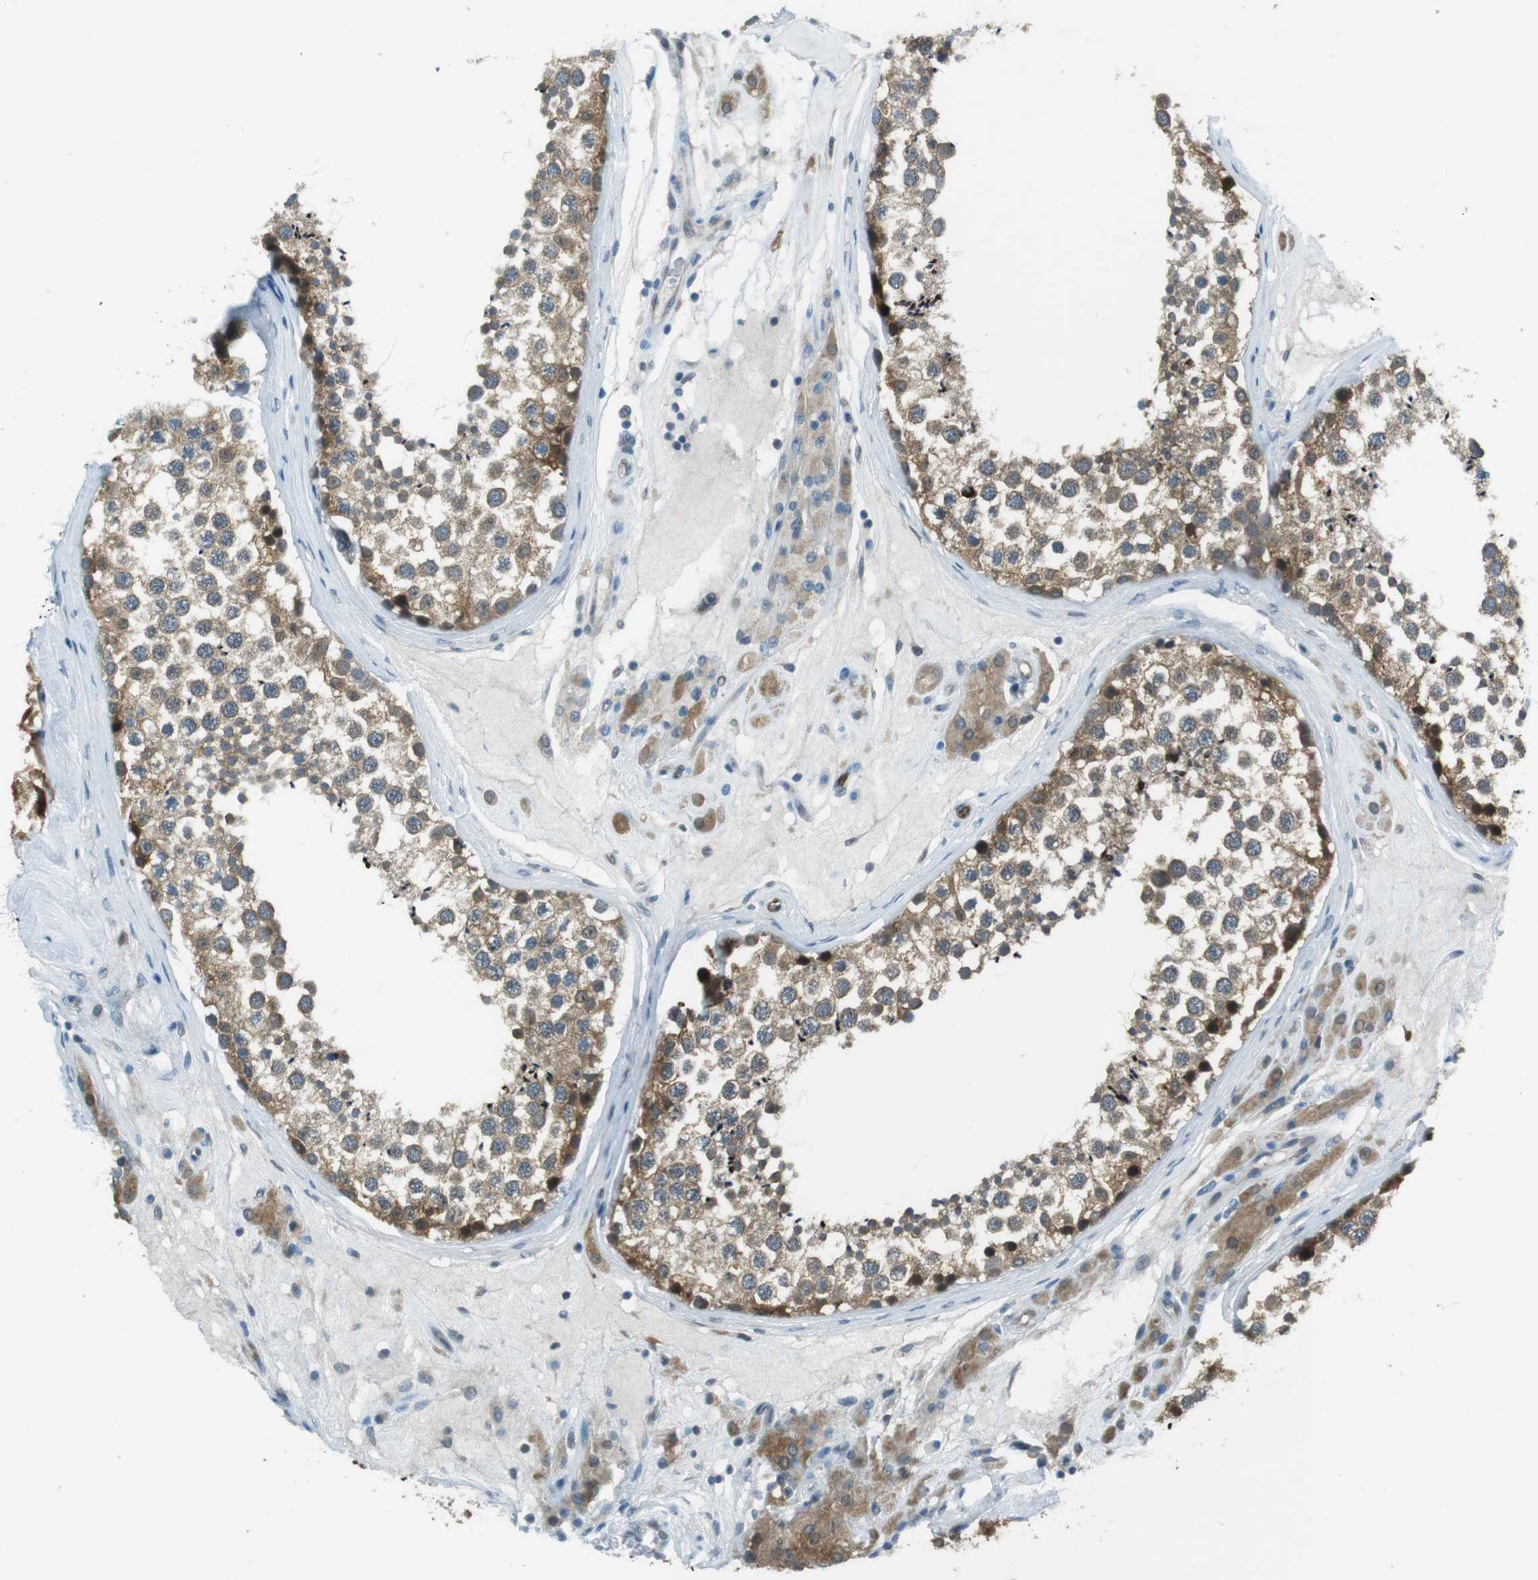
{"staining": {"intensity": "moderate", "quantity": ">75%", "location": "cytoplasmic/membranous"}, "tissue": "testis", "cell_type": "Cells in seminiferous ducts", "image_type": "normal", "snomed": [{"axis": "morphology", "description": "Normal tissue, NOS"}, {"axis": "topography", "description": "Testis"}], "caption": "Immunohistochemical staining of benign testis demonstrates medium levels of moderate cytoplasmic/membranous expression in about >75% of cells in seminiferous ducts.", "gene": "MFAP3", "patient": {"sex": "male", "age": 46}}